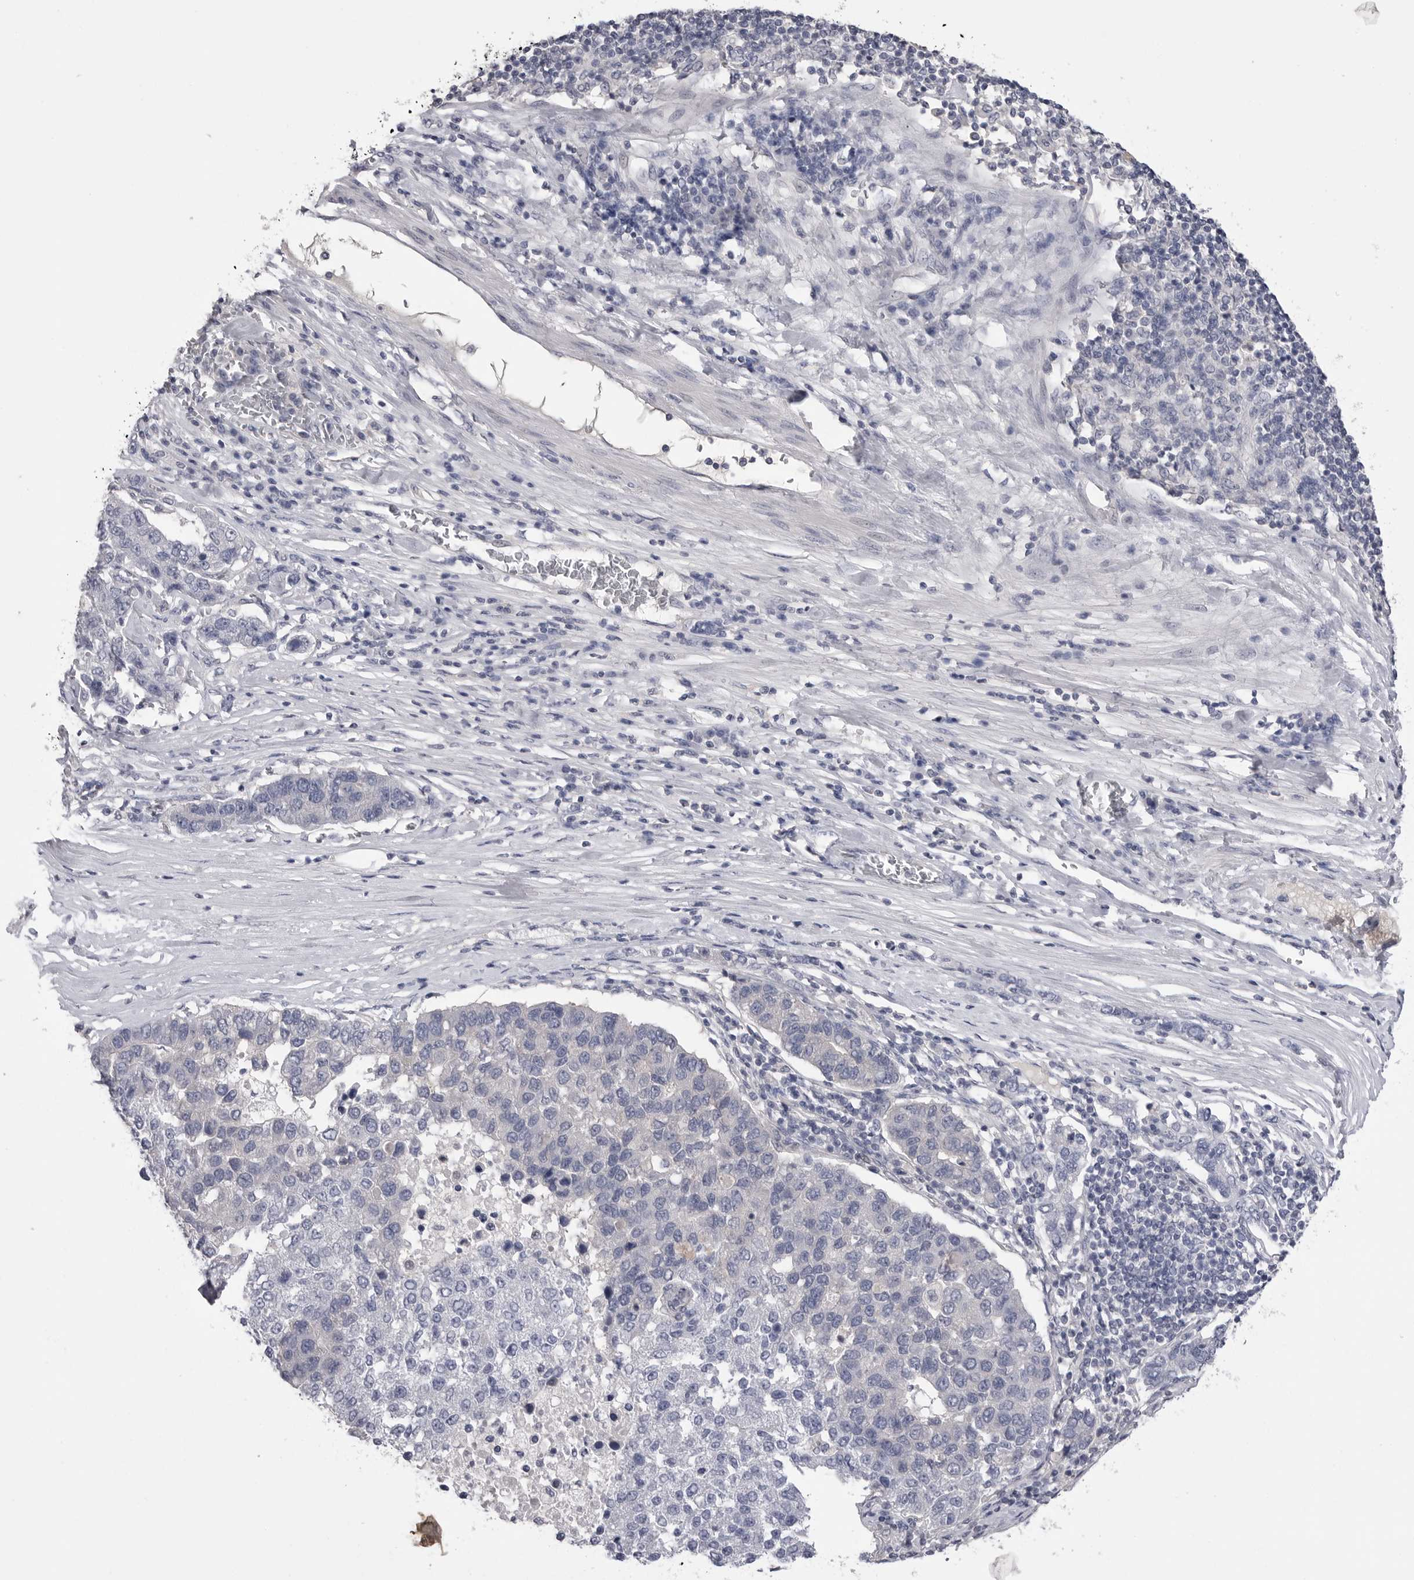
{"staining": {"intensity": "negative", "quantity": "none", "location": "none"}, "tissue": "pancreatic cancer", "cell_type": "Tumor cells", "image_type": "cancer", "snomed": [{"axis": "morphology", "description": "Adenocarcinoma, NOS"}, {"axis": "topography", "description": "Pancreas"}], "caption": "Immunohistochemistry micrograph of neoplastic tissue: pancreatic cancer stained with DAB exhibits no significant protein staining in tumor cells.", "gene": "DLGAP3", "patient": {"sex": "female", "age": 61}}